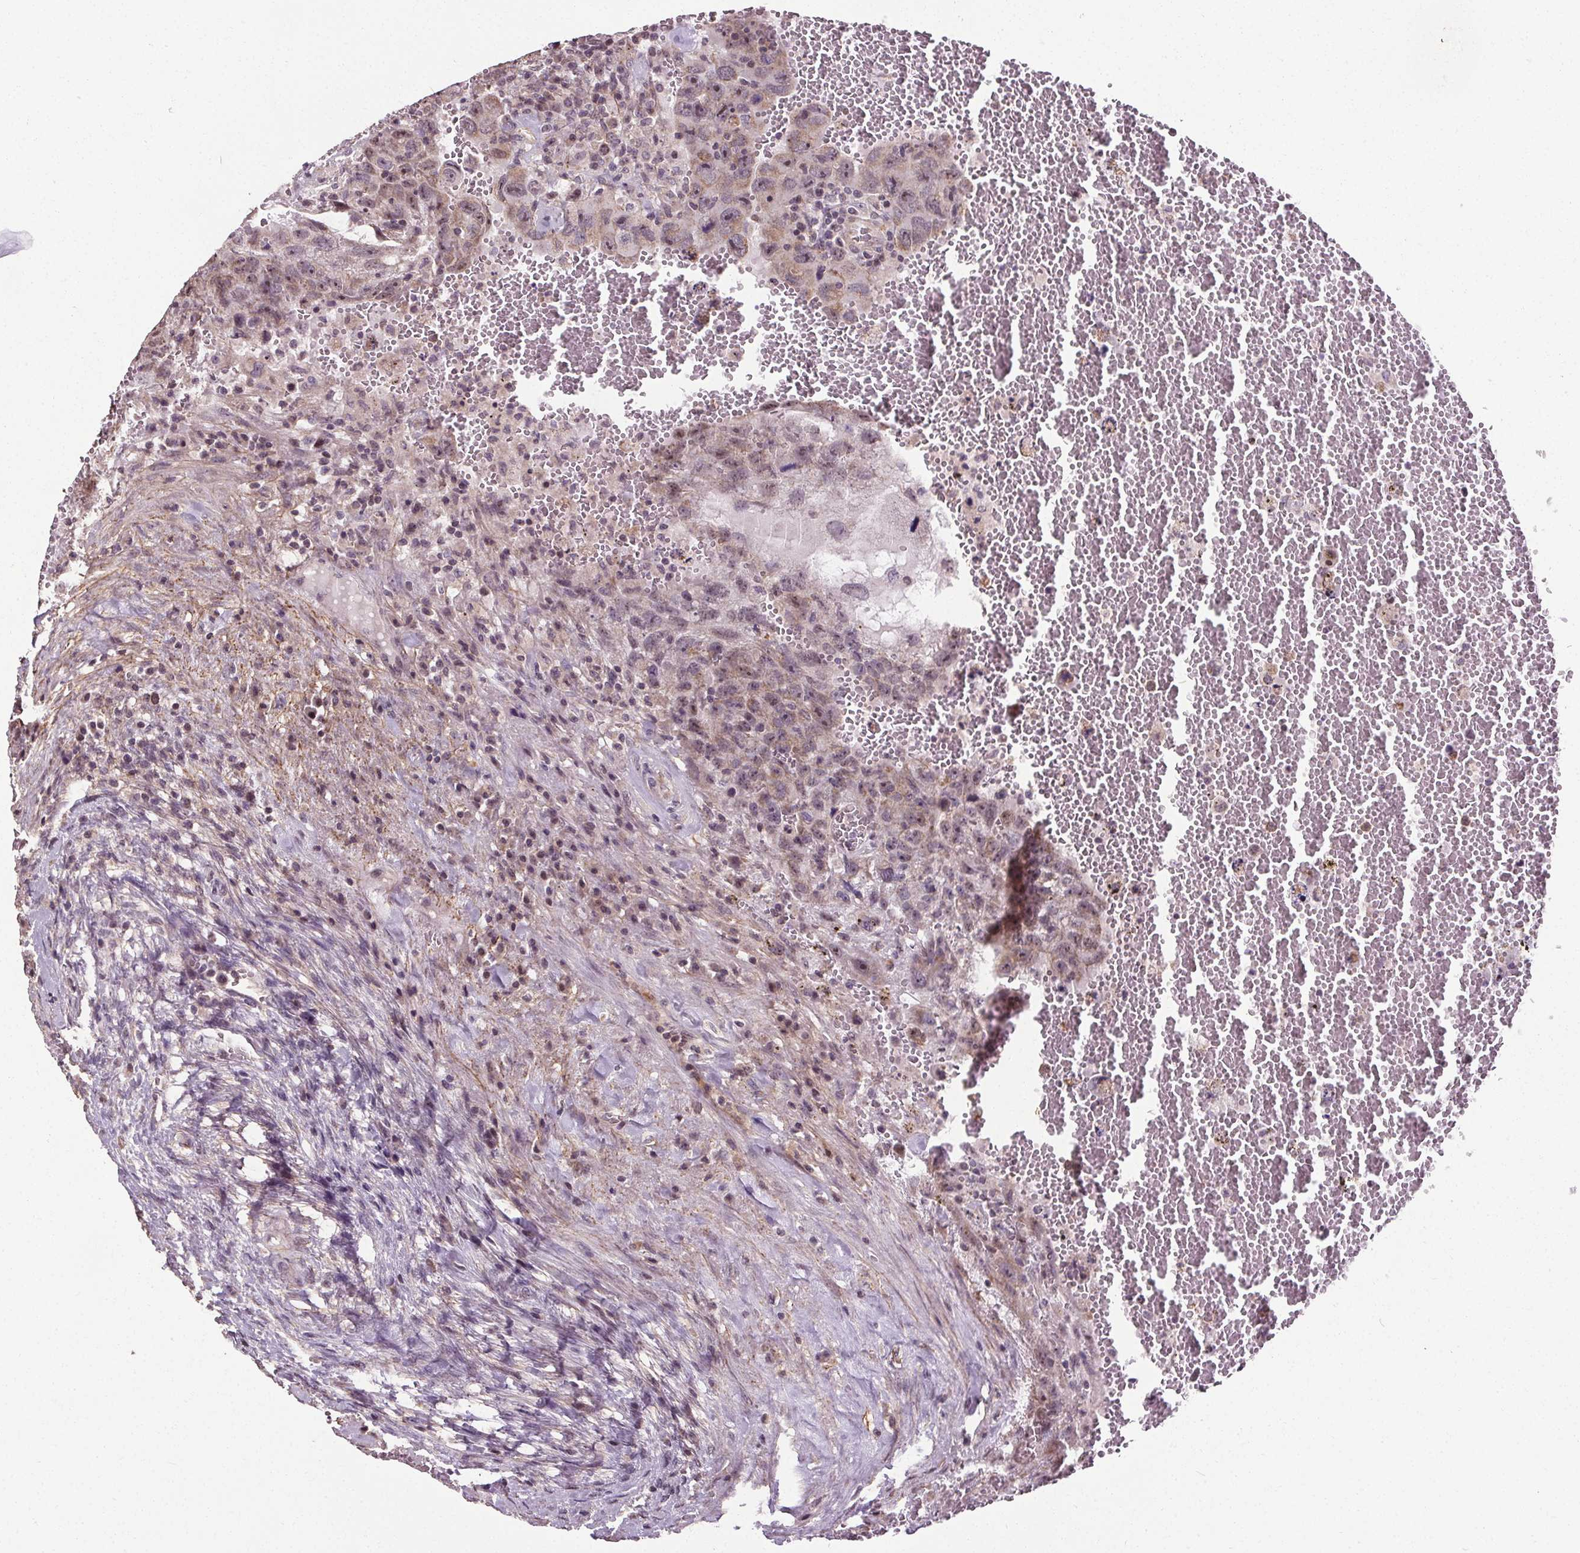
{"staining": {"intensity": "moderate", "quantity": "<25%", "location": "nuclear"}, "tissue": "testis cancer", "cell_type": "Tumor cells", "image_type": "cancer", "snomed": [{"axis": "morphology", "description": "Carcinoma, Embryonal, NOS"}, {"axis": "topography", "description": "Testis"}], "caption": "Protein expression by immunohistochemistry displays moderate nuclear expression in about <25% of tumor cells in testis embryonal carcinoma.", "gene": "KIAA0232", "patient": {"sex": "male", "age": 26}}